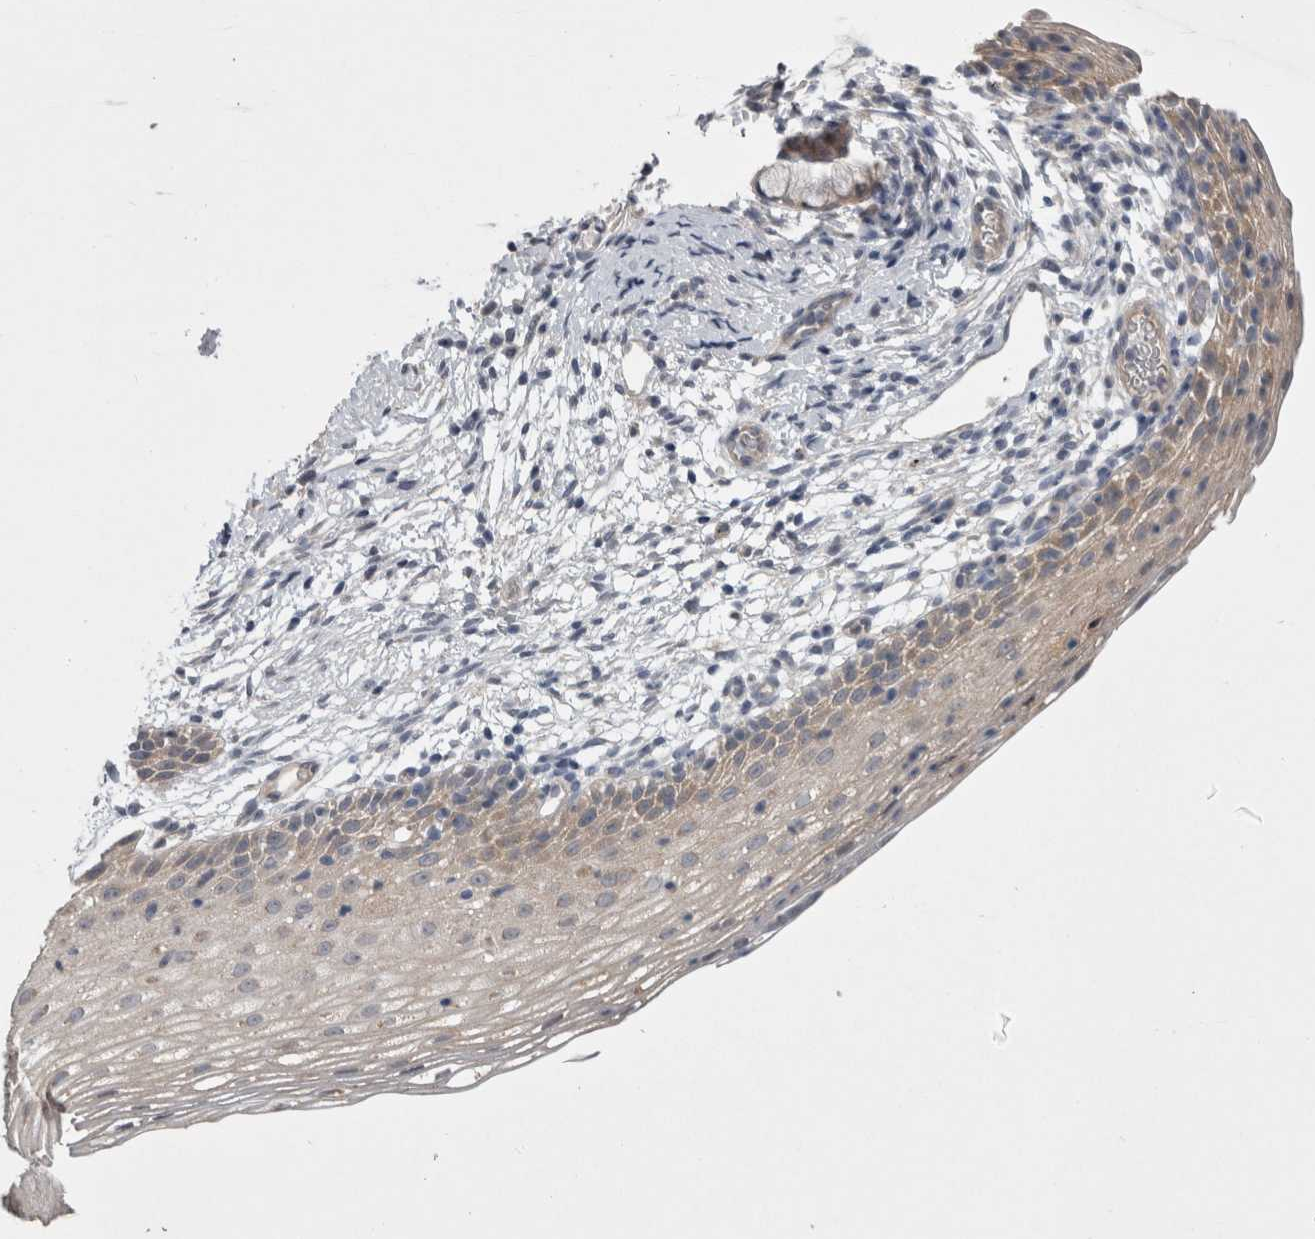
{"staining": {"intensity": "weak", "quantity": "25%-75%", "location": "cytoplasmic/membranous"}, "tissue": "cervix", "cell_type": "Glandular cells", "image_type": "normal", "snomed": [{"axis": "morphology", "description": "Normal tissue, NOS"}, {"axis": "topography", "description": "Cervix"}], "caption": "Cervix stained for a protein (brown) reveals weak cytoplasmic/membranous positive staining in about 25%-75% of glandular cells.", "gene": "CERS3", "patient": {"sex": "female", "age": 72}}